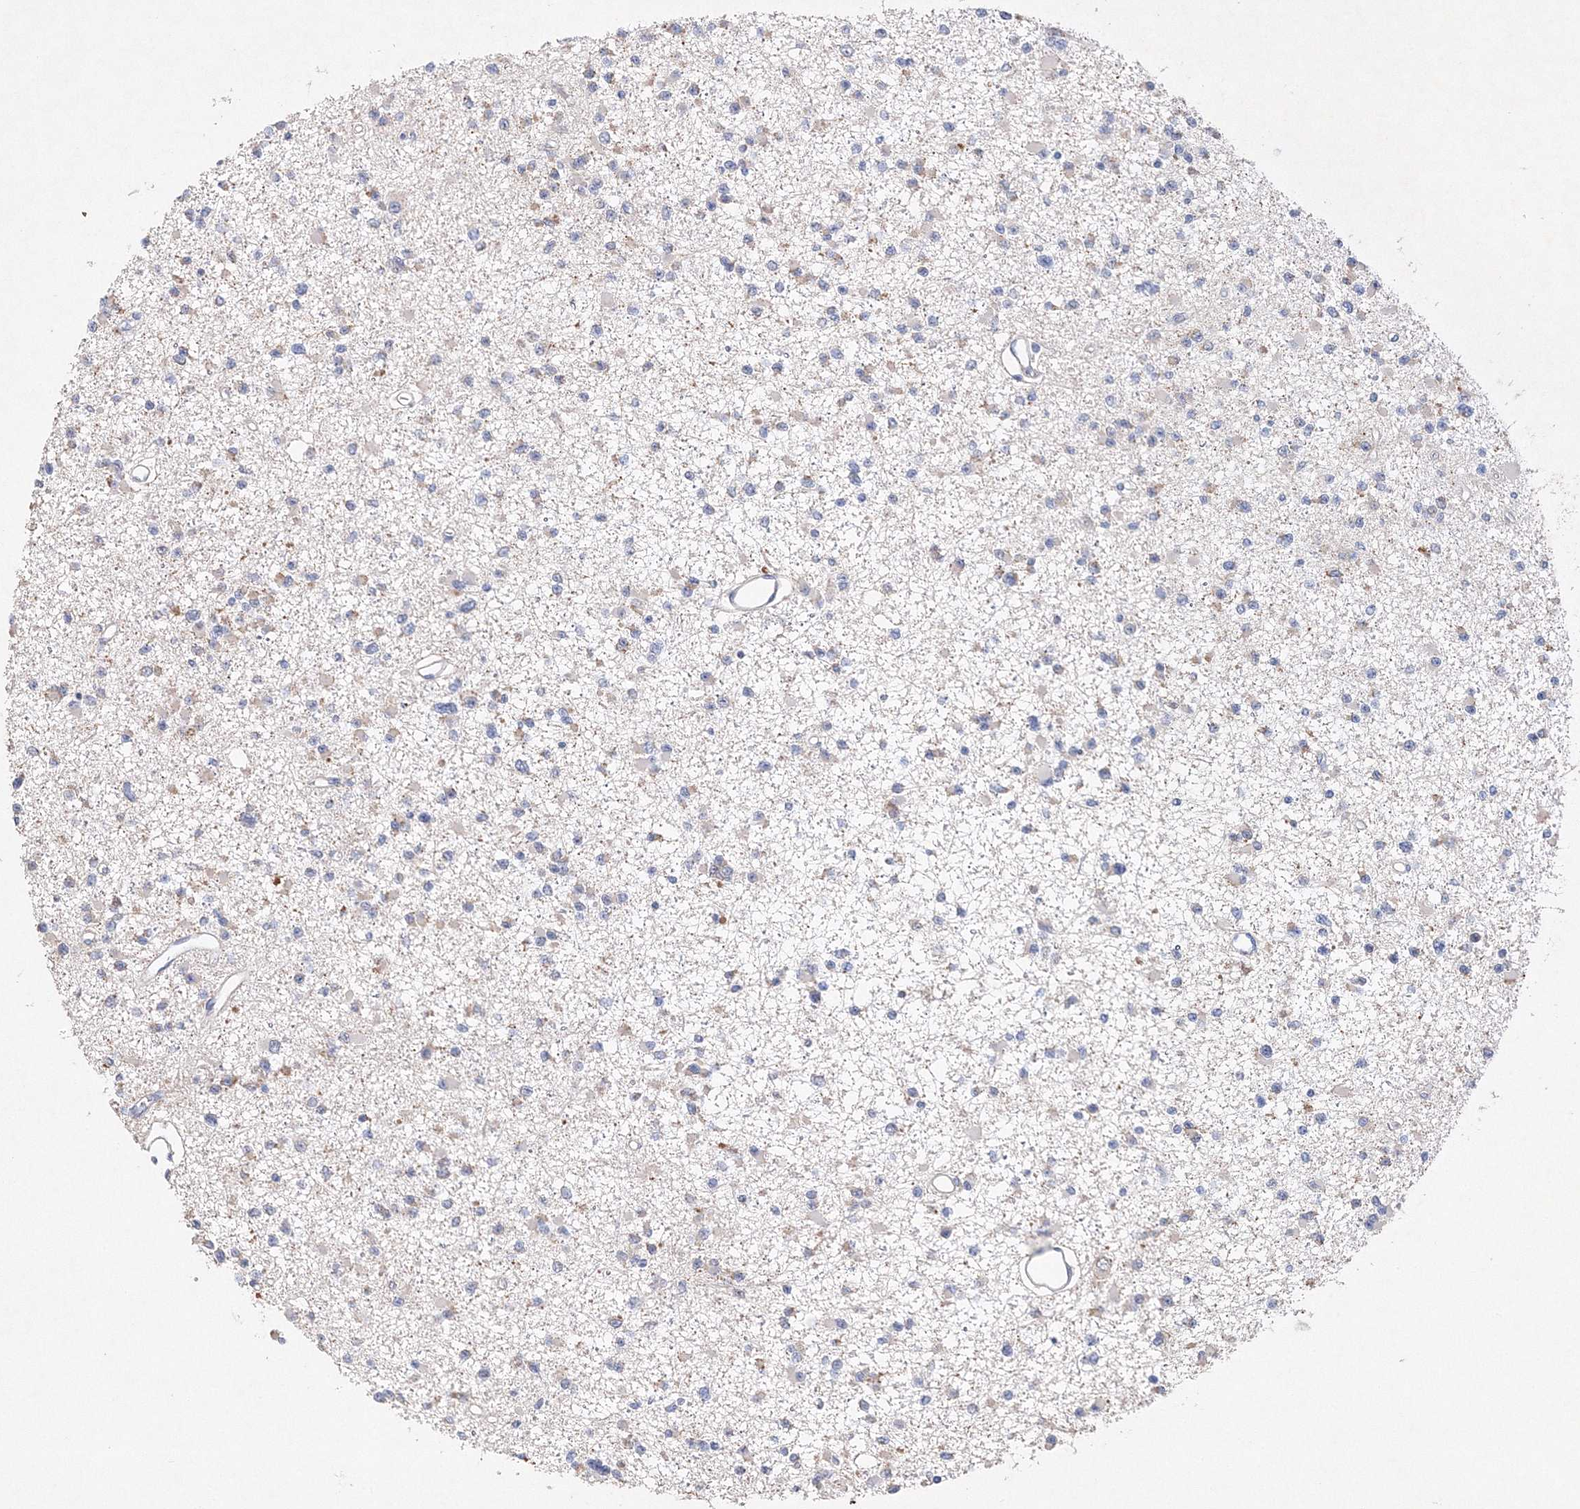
{"staining": {"intensity": "negative", "quantity": "none", "location": "none"}, "tissue": "glioma", "cell_type": "Tumor cells", "image_type": "cancer", "snomed": [{"axis": "morphology", "description": "Glioma, malignant, Low grade"}, {"axis": "topography", "description": "Brain"}], "caption": "Low-grade glioma (malignant) was stained to show a protein in brown. There is no significant staining in tumor cells.", "gene": "GLS", "patient": {"sex": "female", "age": 22}}